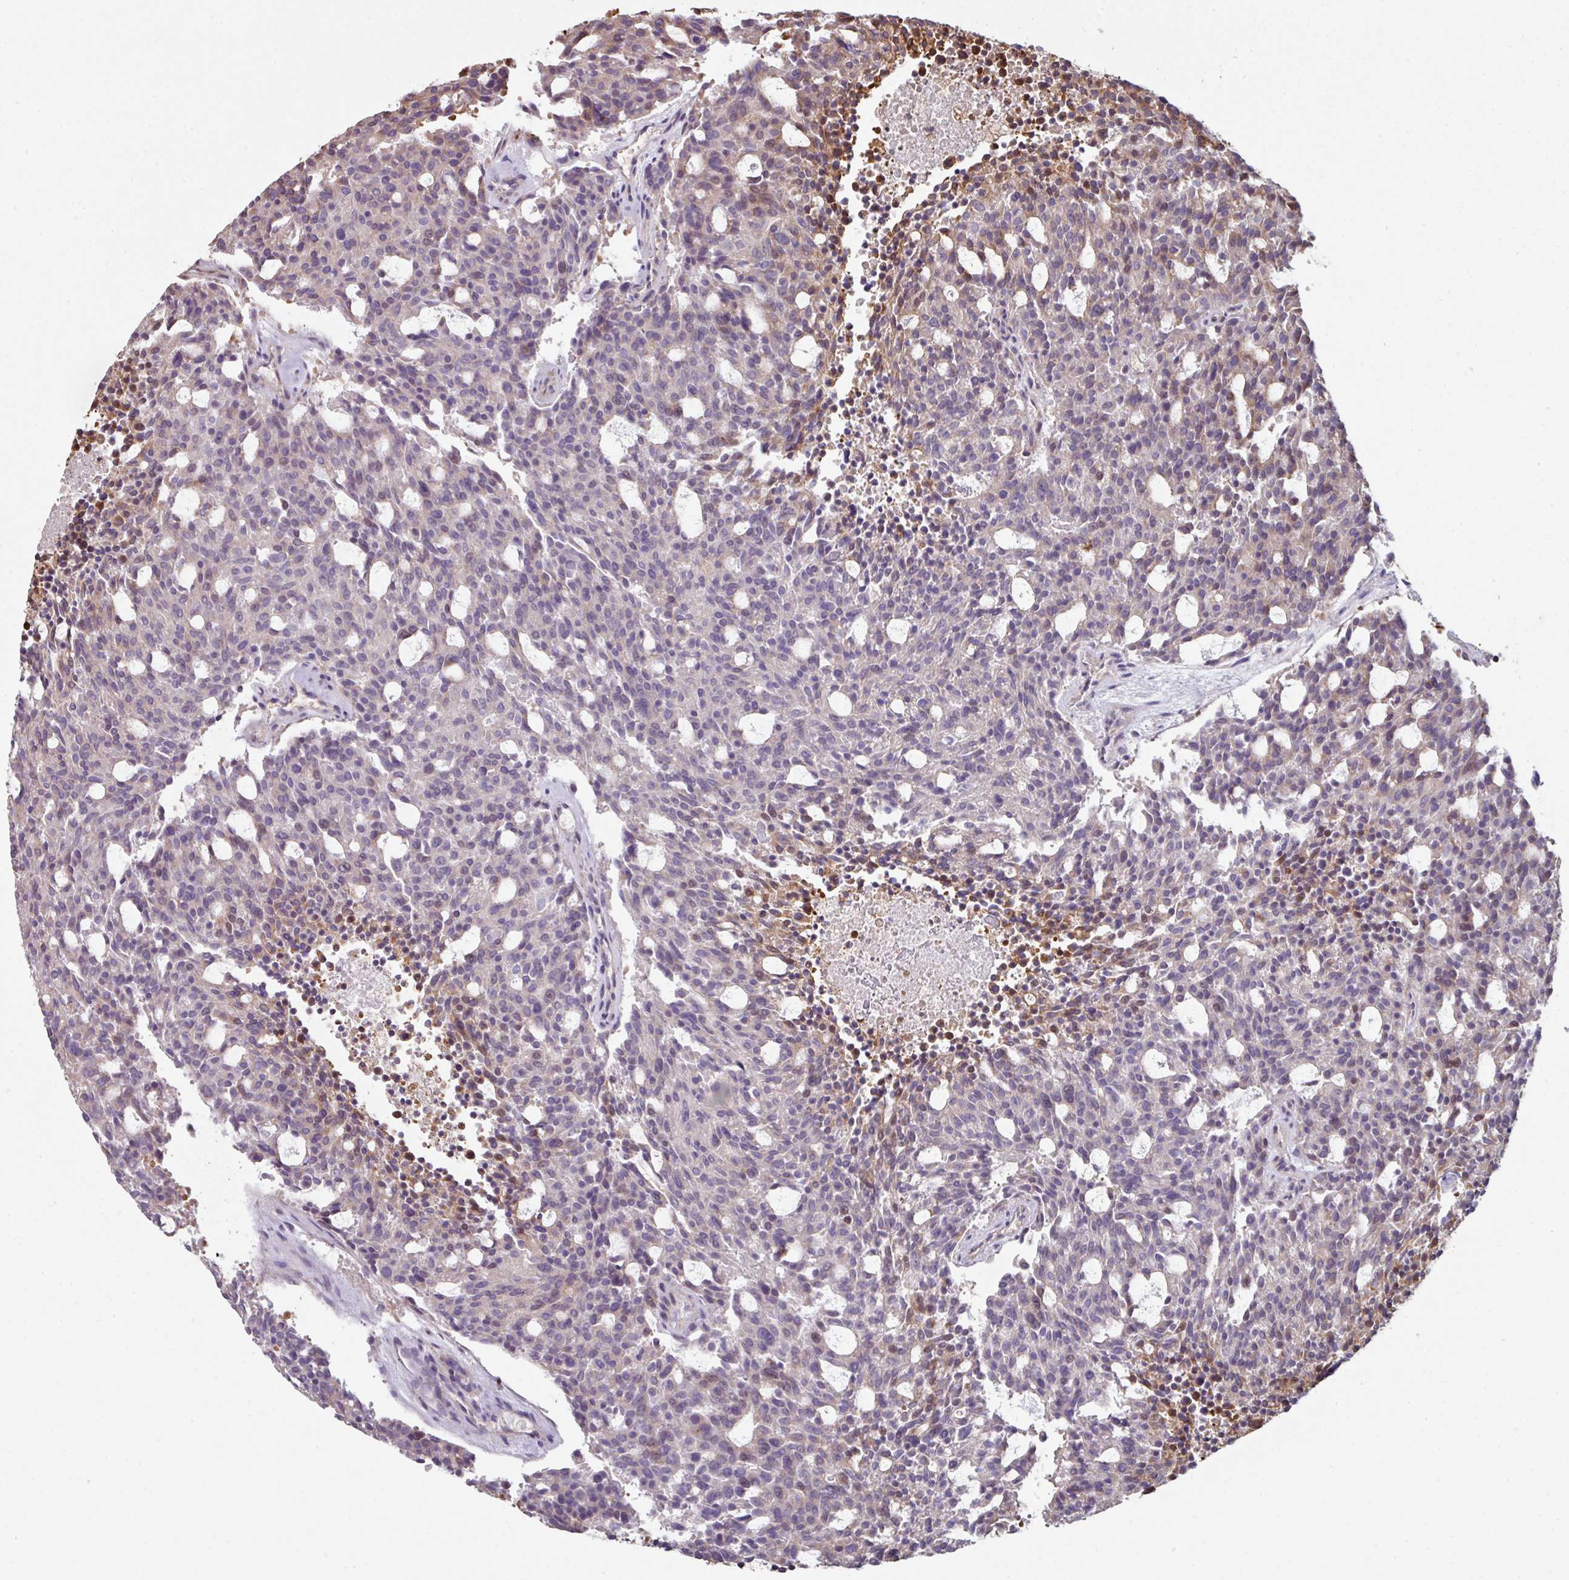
{"staining": {"intensity": "negative", "quantity": "none", "location": "none"}, "tissue": "carcinoid", "cell_type": "Tumor cells", "image_type": "cancer", "snomed": [{"axis": "morphology", "description": "Carcinoid, malignant, NOS"}, {"axis": "topography", "description": "Pancreas"}], "caption": "Carcinoid was stained to show a protein in brown. There is no significant positivity in tumor cells.", "gene": "ANO9", "patient": {"sex": "female", "age": 54}}